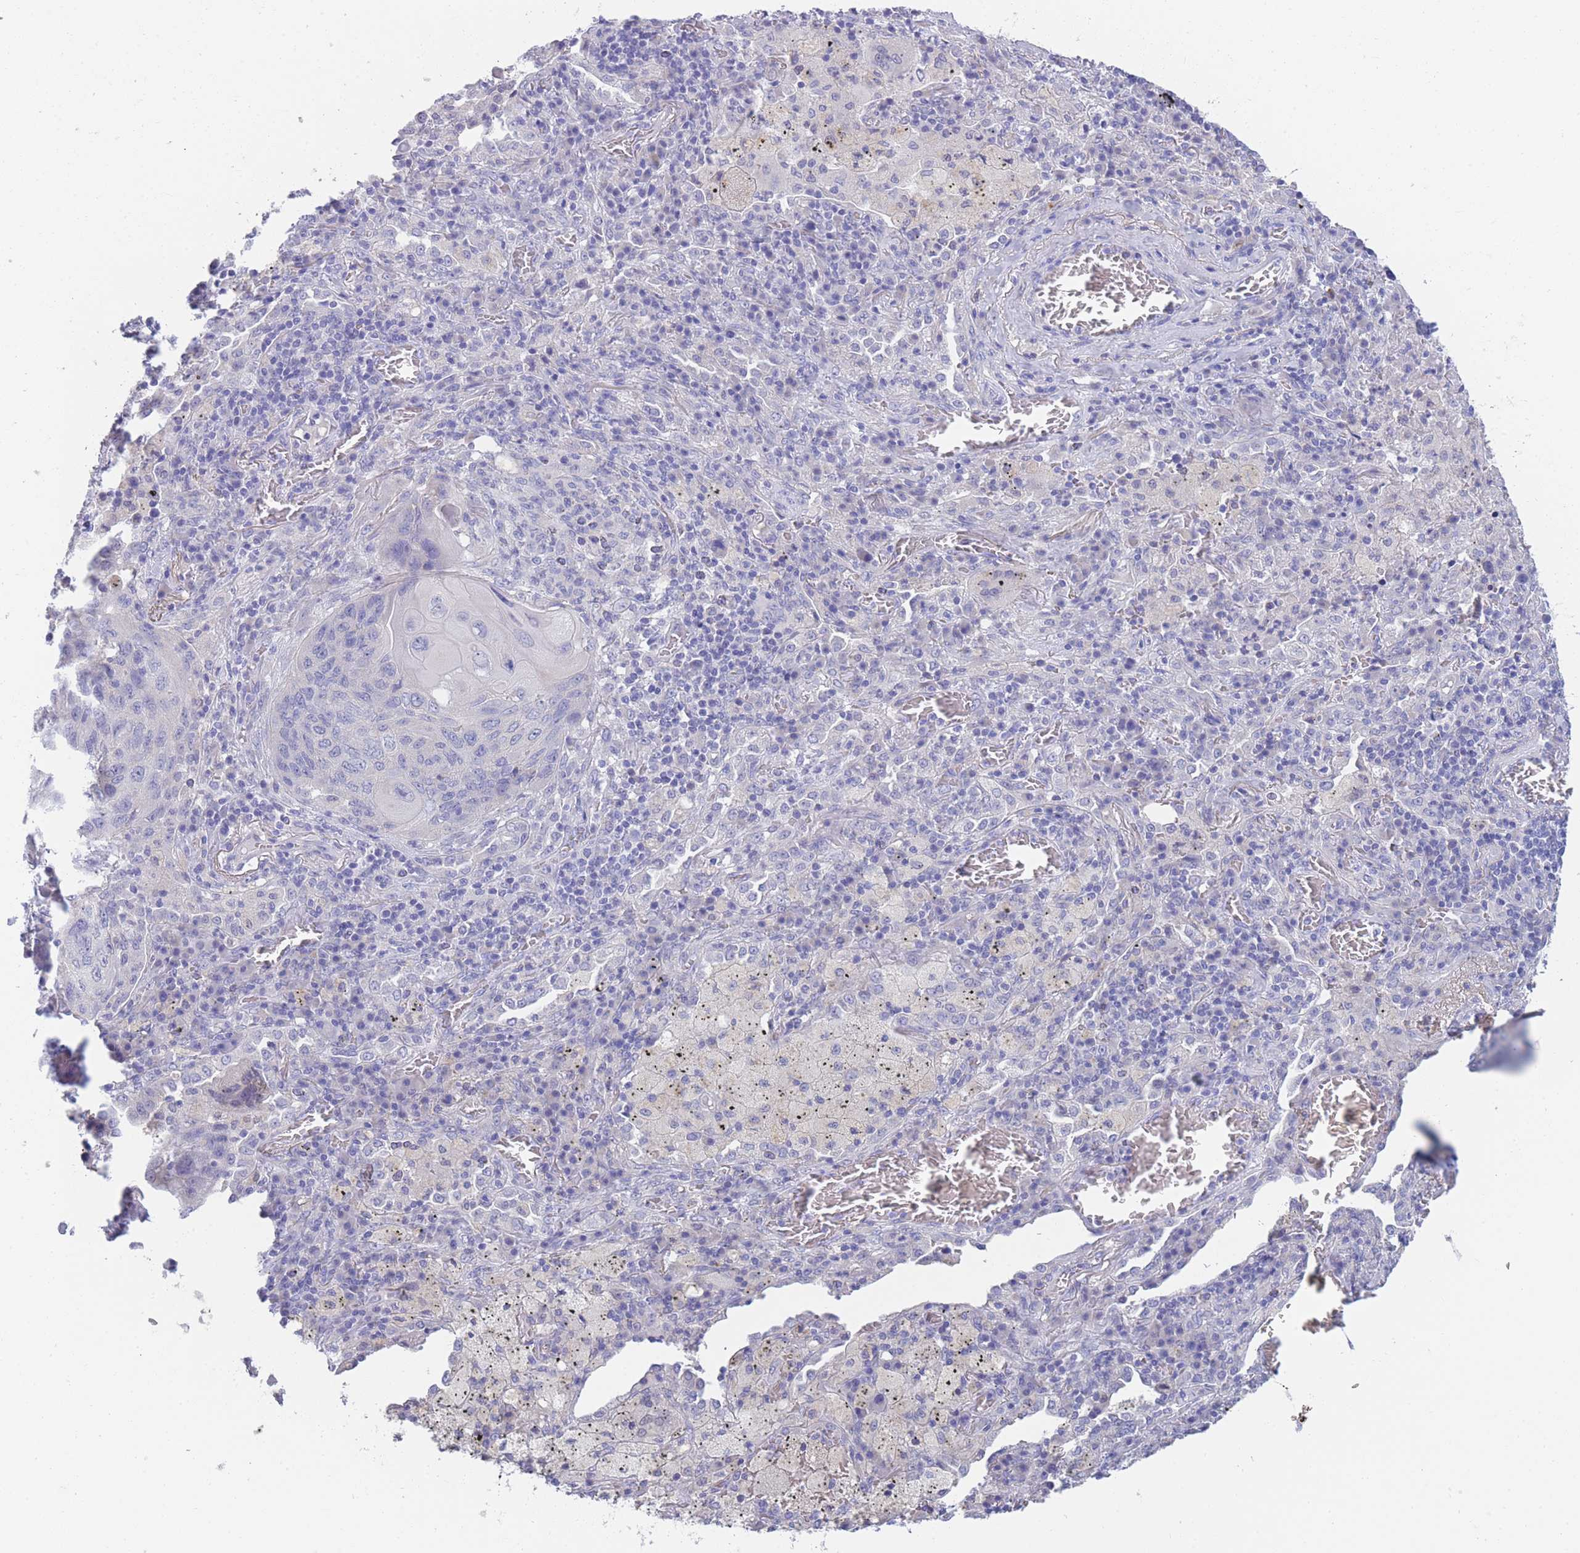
{"staining": {"intensity": "negative", "quantity": "none", "location": "none"}, "tissue": "lung cancer", "cell_type": "Tumor cells", "image_type": "cancer", "snomed": [{"axis": "morphology", "description": "Squamous cell carcinoma, NOS"}, {"axis": "topography", "description": "Lung"}], "caption": "Immunohistochemistry photomicrograph of neoplastic tissue: human lung squamous cell carcinoma stained with DAB (3,3'-diaminobenzidine) displays no significant protein expression in tumor cells.", "gene": "PCDHB3", "patient": {"sex": "female", "age": 63}}